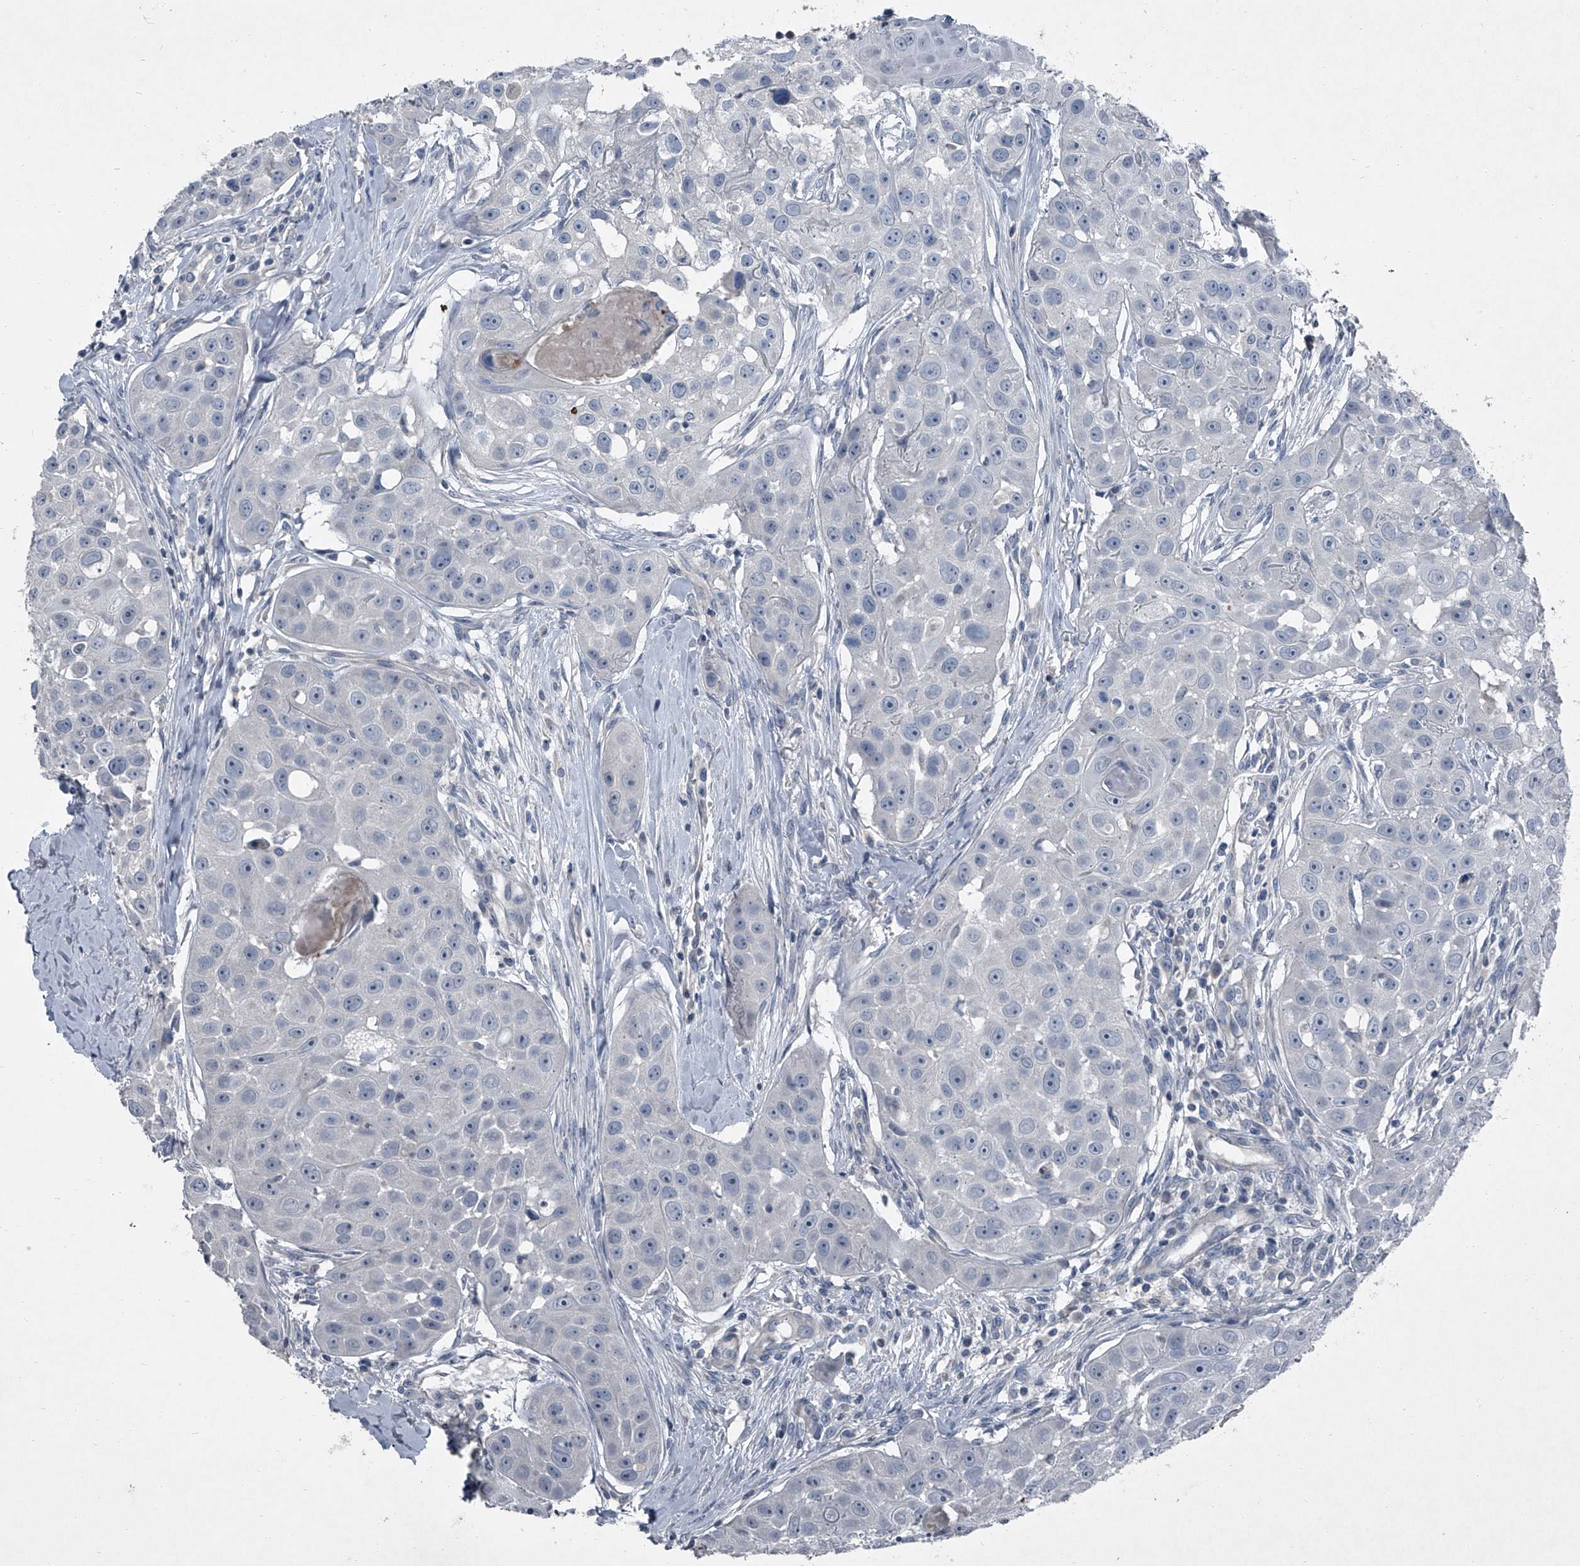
{"staining": {"intensity": "negative", "quantity": "none", "location": "none"}, "tissue": "head and neck cancer", "cell_type": "Tumor cells", "image_type": "cancer", "snomed": [{"axis": "morphology", "description": "Normal tissue, NOS"}, {"axis": "morphology", "description": "Squamous cell carcinoma, NOS"}, {"axis": "topography", "description": "Skeletal muscle"}, {"axis": "topography", "description": "Head-Neck"}], "caption": "A histopathology image of head and neck cancer (squamous cell carcinoma) stained for a protein demonstrates no brown staining in tumor cells.", "gene": "HEPHL1", "patient": {"sex": "male", "age": 51}}